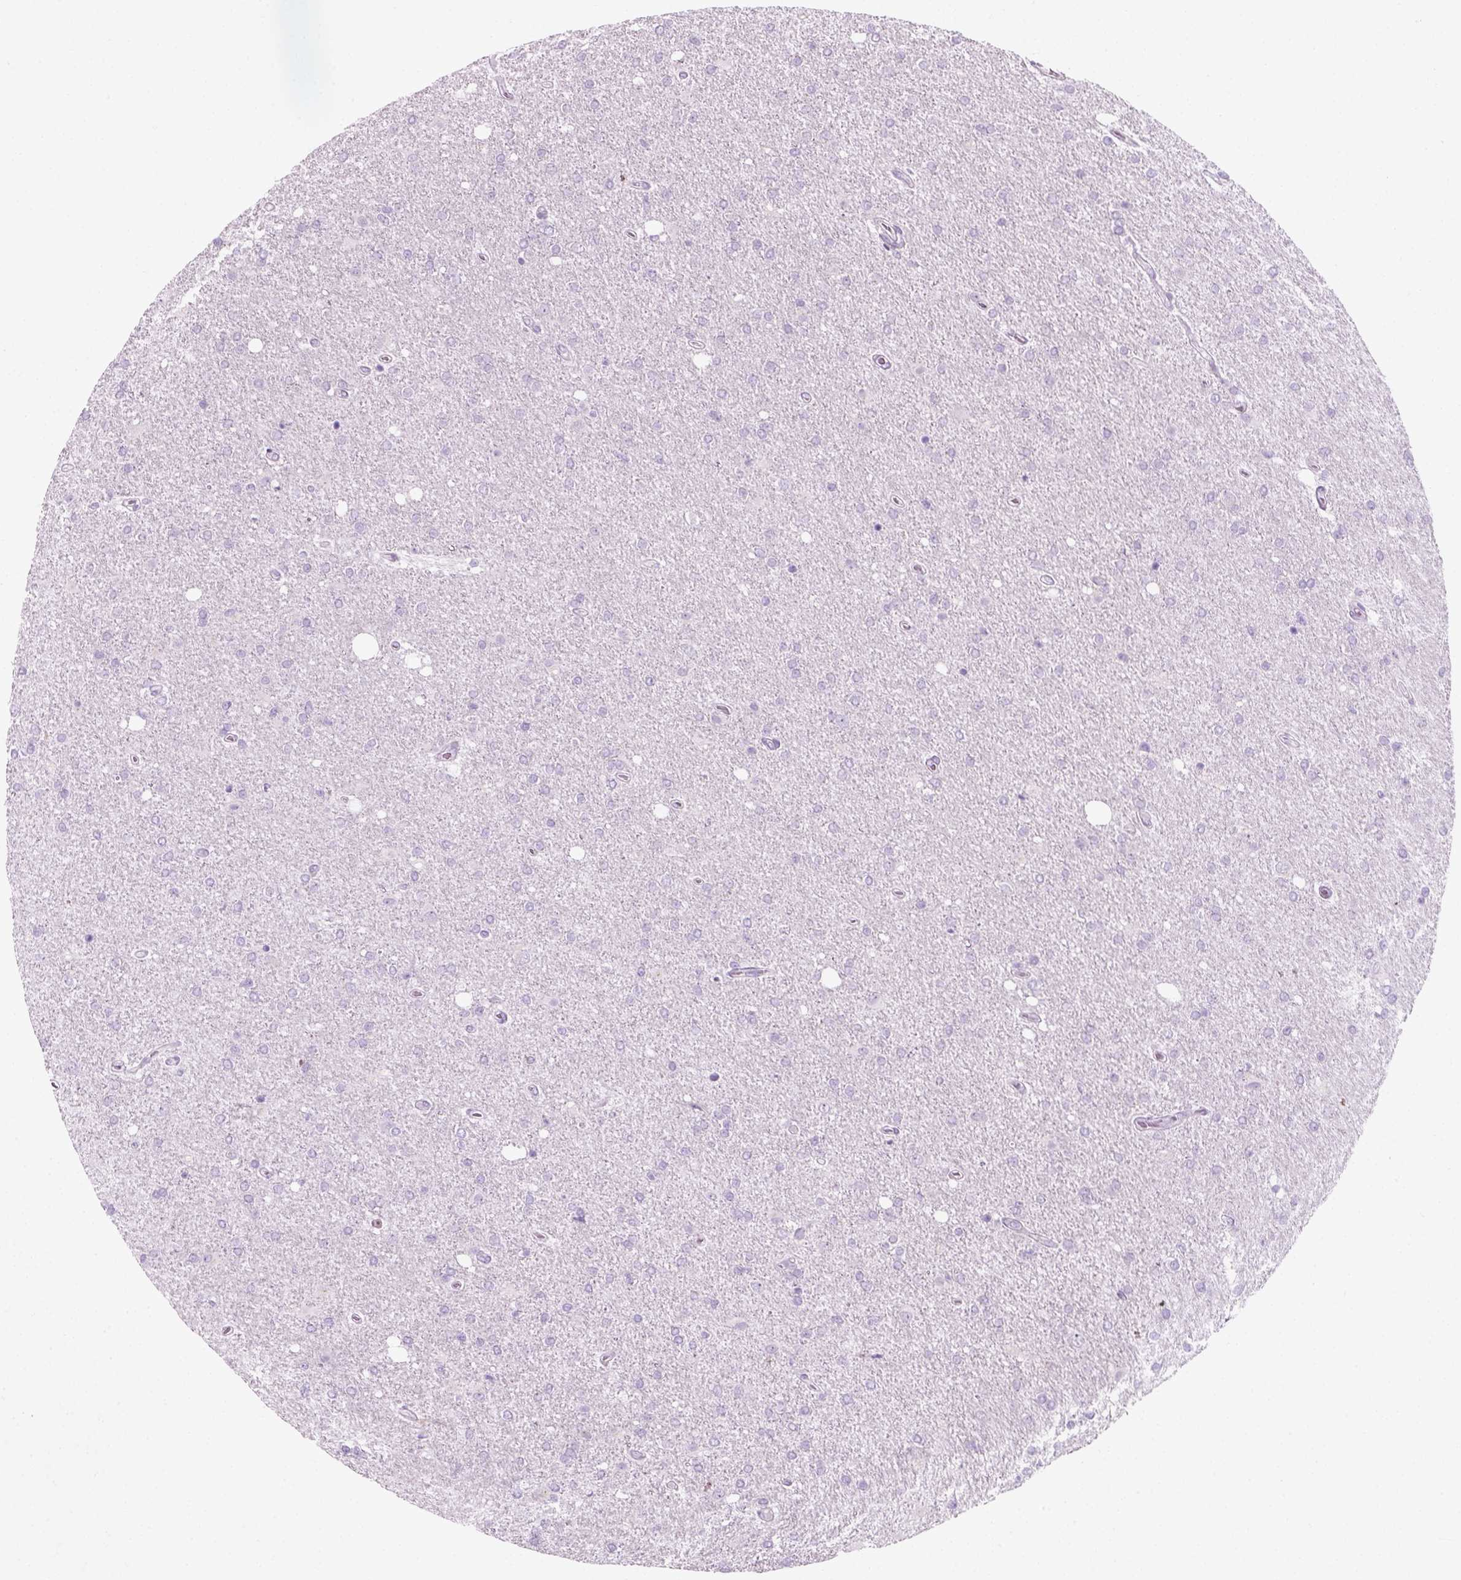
{"staining": {"intensity": "negative", "quantity": "none", "location": "none"}, "tissue": "glioma", "cell_type": "Tumor cells", "image_type": "cancer", "snomed": [{"axis": "morphology", "description": "Glioma, malignant, High grade"}, {"axis": "topography", "description": "Cerebral cortex"}], "caption": "High-grade glioma (malignant) stained for a protein using IHC exhibits no expression tumor cells.", "gene": "IL4", "patient": {"sex": "male", "age": 70}}